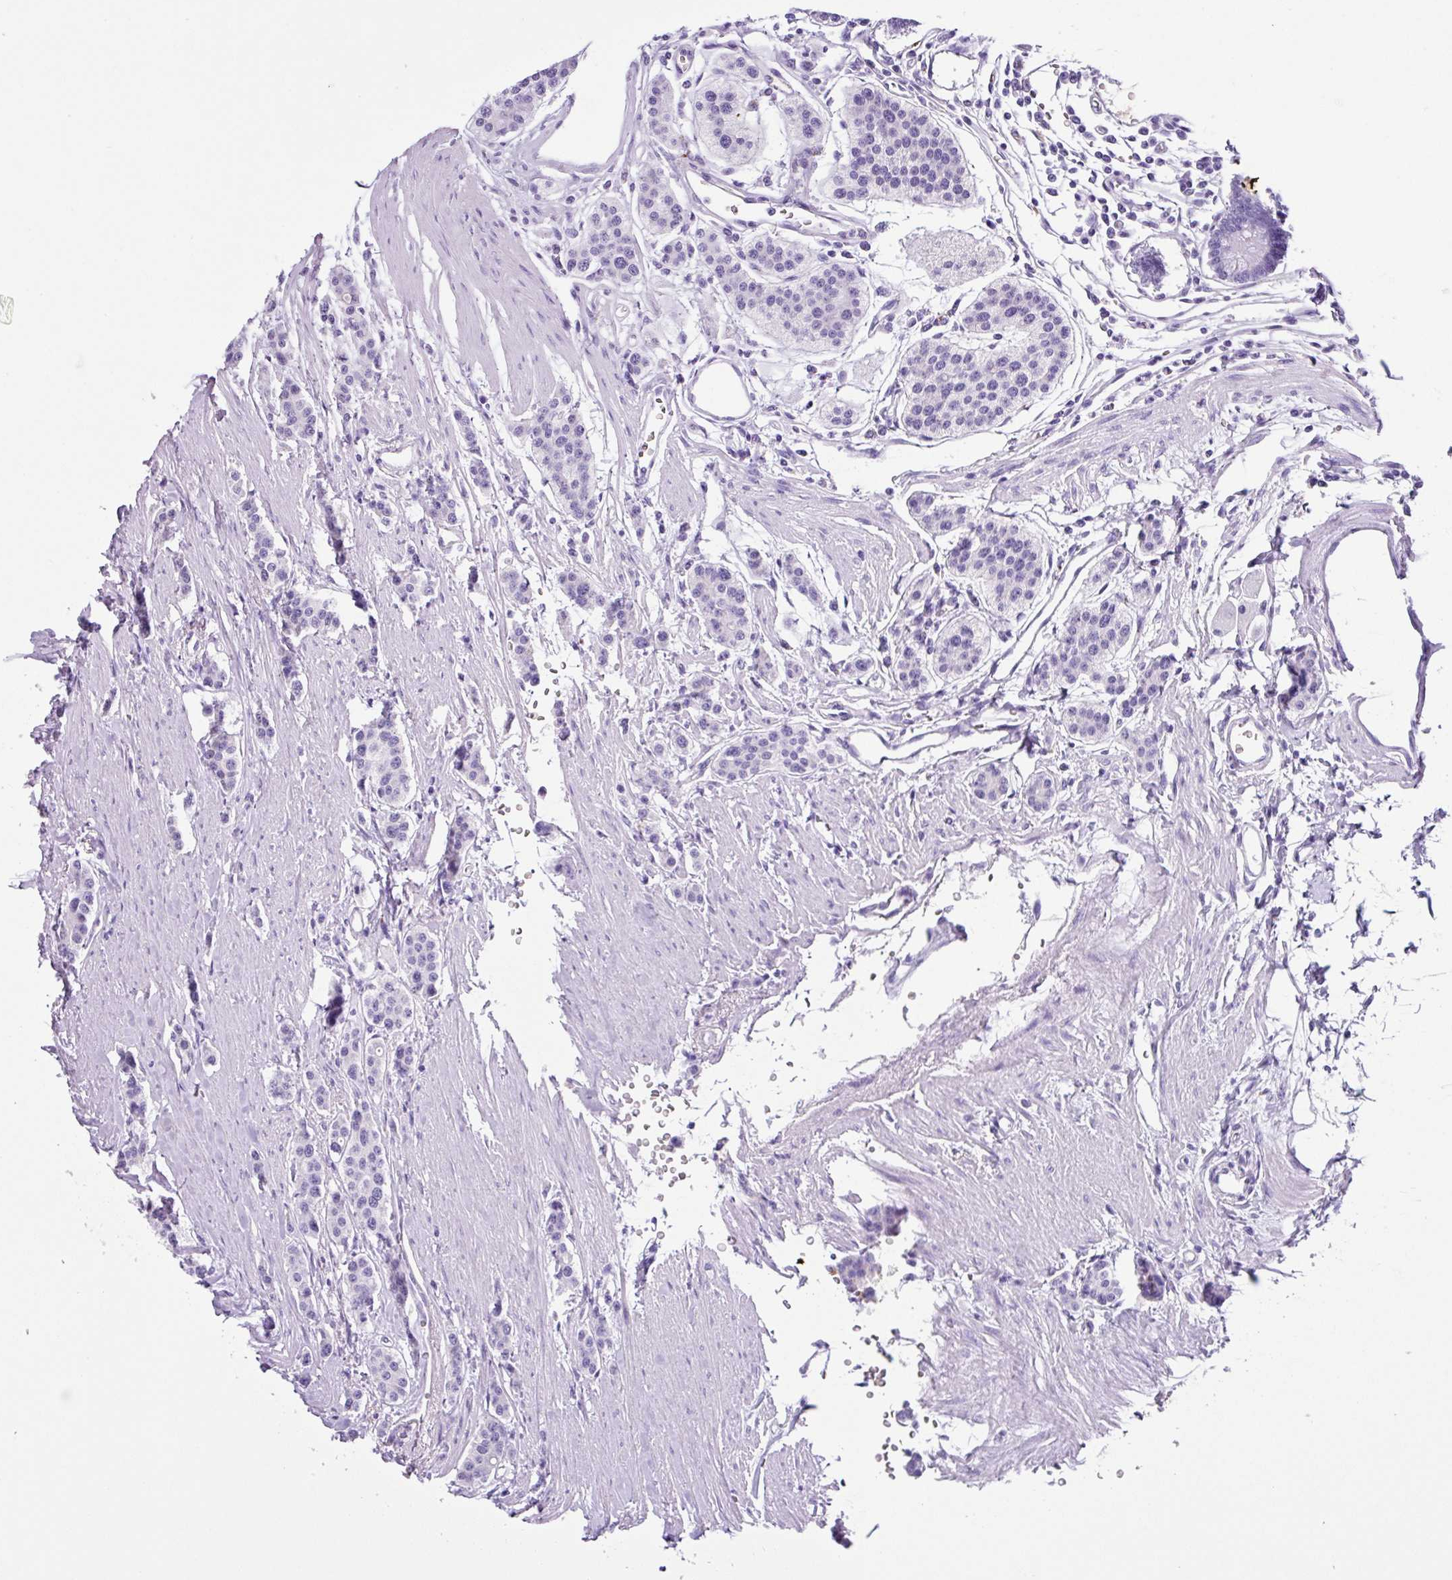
{"staining": {"intensity": "negative", "quantity": "none", "location": "none"}, "tissue": "carcinoid", "cell_type": "Tumor cells", "image_type": "cancer", "snomed": [{"axis": "morphology", "description": "Carcinoid, malignant, NOS"}, {"axis": "topography", "description": "Small intestine"}], "caption": "High magnification brightfield microscopy of malignant carcinoid stained with DAB (3,3'-diaminobenzidine) (brown) and counterstained with hematoxylin (blue): tumor cells show no significant staining.", "gene": "ZG16", "patient": {"sex": "male", "age": 60}}